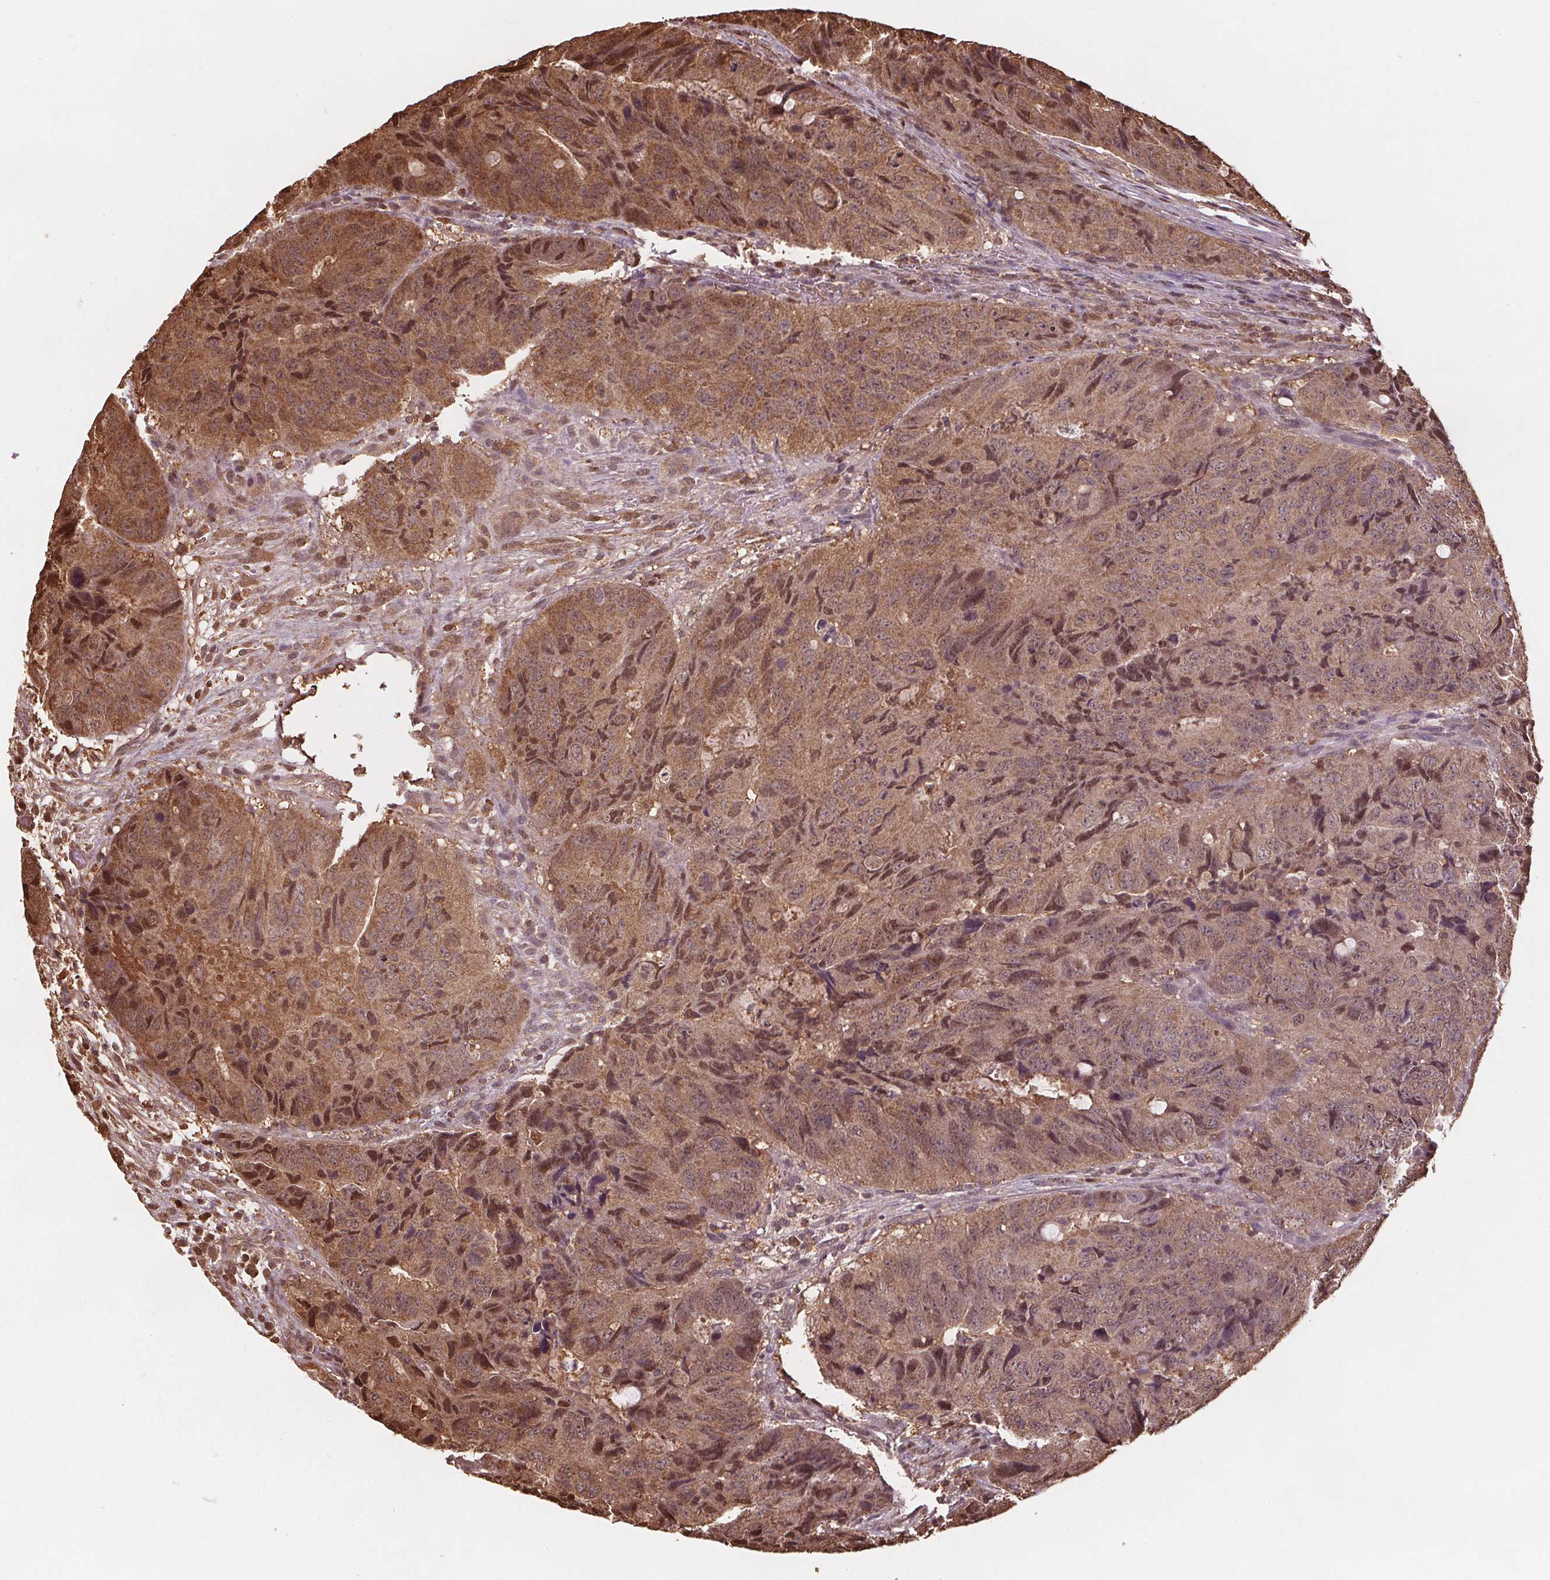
{"staining": {"intensity": "moderate", "quantity": ">75%", "location": "cytoplasmic/membranous,nuclear"}, "tissue": "colorectal cancer", "cell_type": "Tumor cells", "image_type": "cancer", "snomed": [{"axis": "morphology", "description": "Adenocarcinoma, NOS"}, {"axis": "topography", "description": "Colon"}], "caption": "The image exhibits immunohistochemical staining of adenocarcinoma (colorectal). There is moderate cytoplasmic/membranous and nuclear expression is appreciated in about >75% of tumor cells.", "gene": "ENO1", "patient": {"sex": "male", "age": 79}}